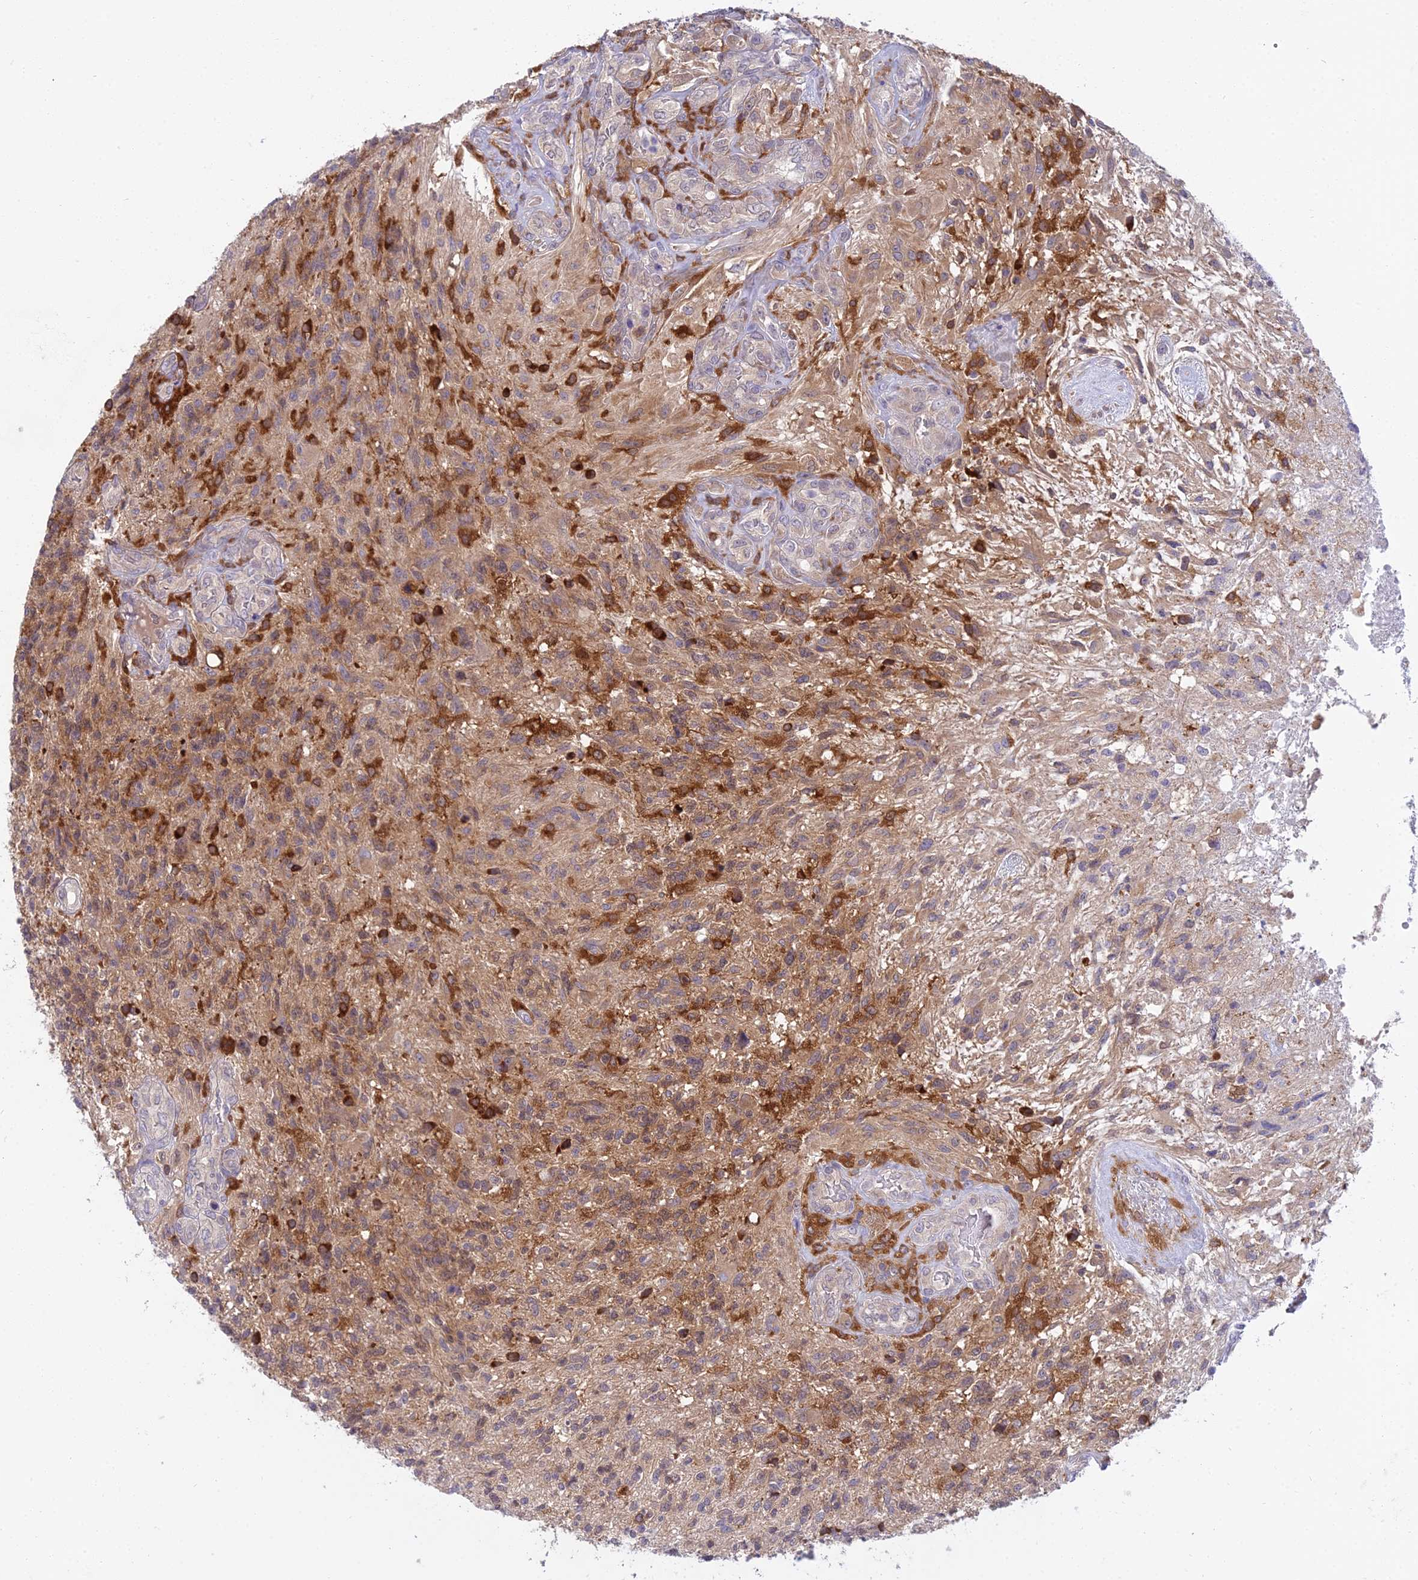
{"staining": {"intensity": "weak", "quantity": "25%-75%", "location": "cytoplasmic/membranous"}, "tissue": "glioma", "cell_type": "Tumor cells", "image_type": "cancer", "snomed": [{"axis": "morphology", "description": "Glioma, malignant, High grade"}, {"axis": "topography", "description": "Brain"}], "caption": "Protein expression analysis of glioma displays weak cytoplasmic/membranous expression in about 25%-75% of tumor cells.", "gene": "UBE2G1", "patient": {"sex": "male", "age": 56}}